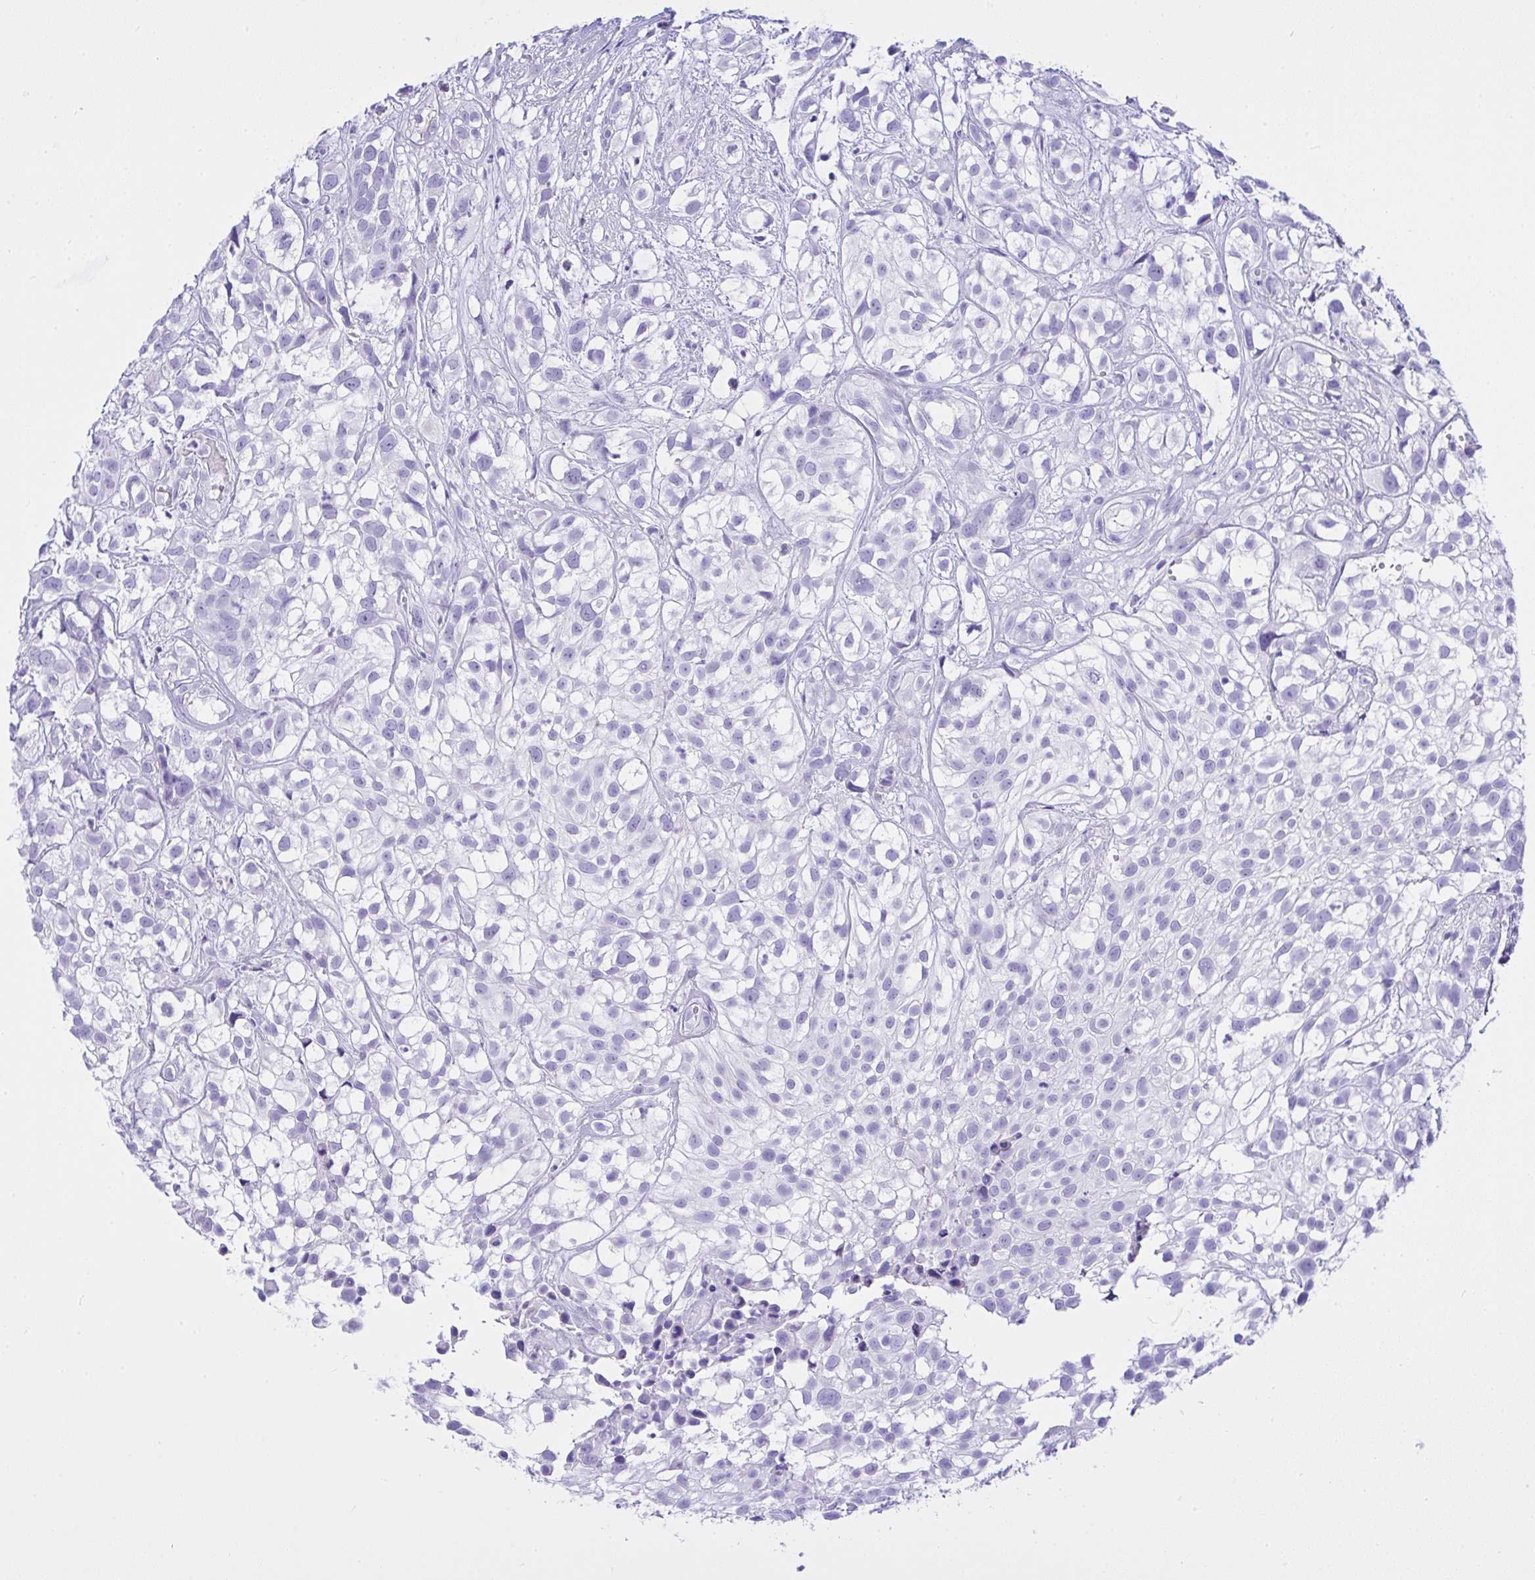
{"staining": {"intensity": "negative", "quantity": "none", "location": "none"}, "tissue": "urothelial cancer", "cell_type": "Tumor cells", "image_type": "cancer", "snomed": [{"axis": "morphology", "description": "Urothelial carcinoma, High grade"}, {"axis": "topography", "description": "Urinary bladder"}], "caption": "Immunohistochemistry of human high-grade urothelial carcinoma displays no staining in tumor cells.", "gene": "AKR1D1", "patient": {"sex": "male", "age": 56}}